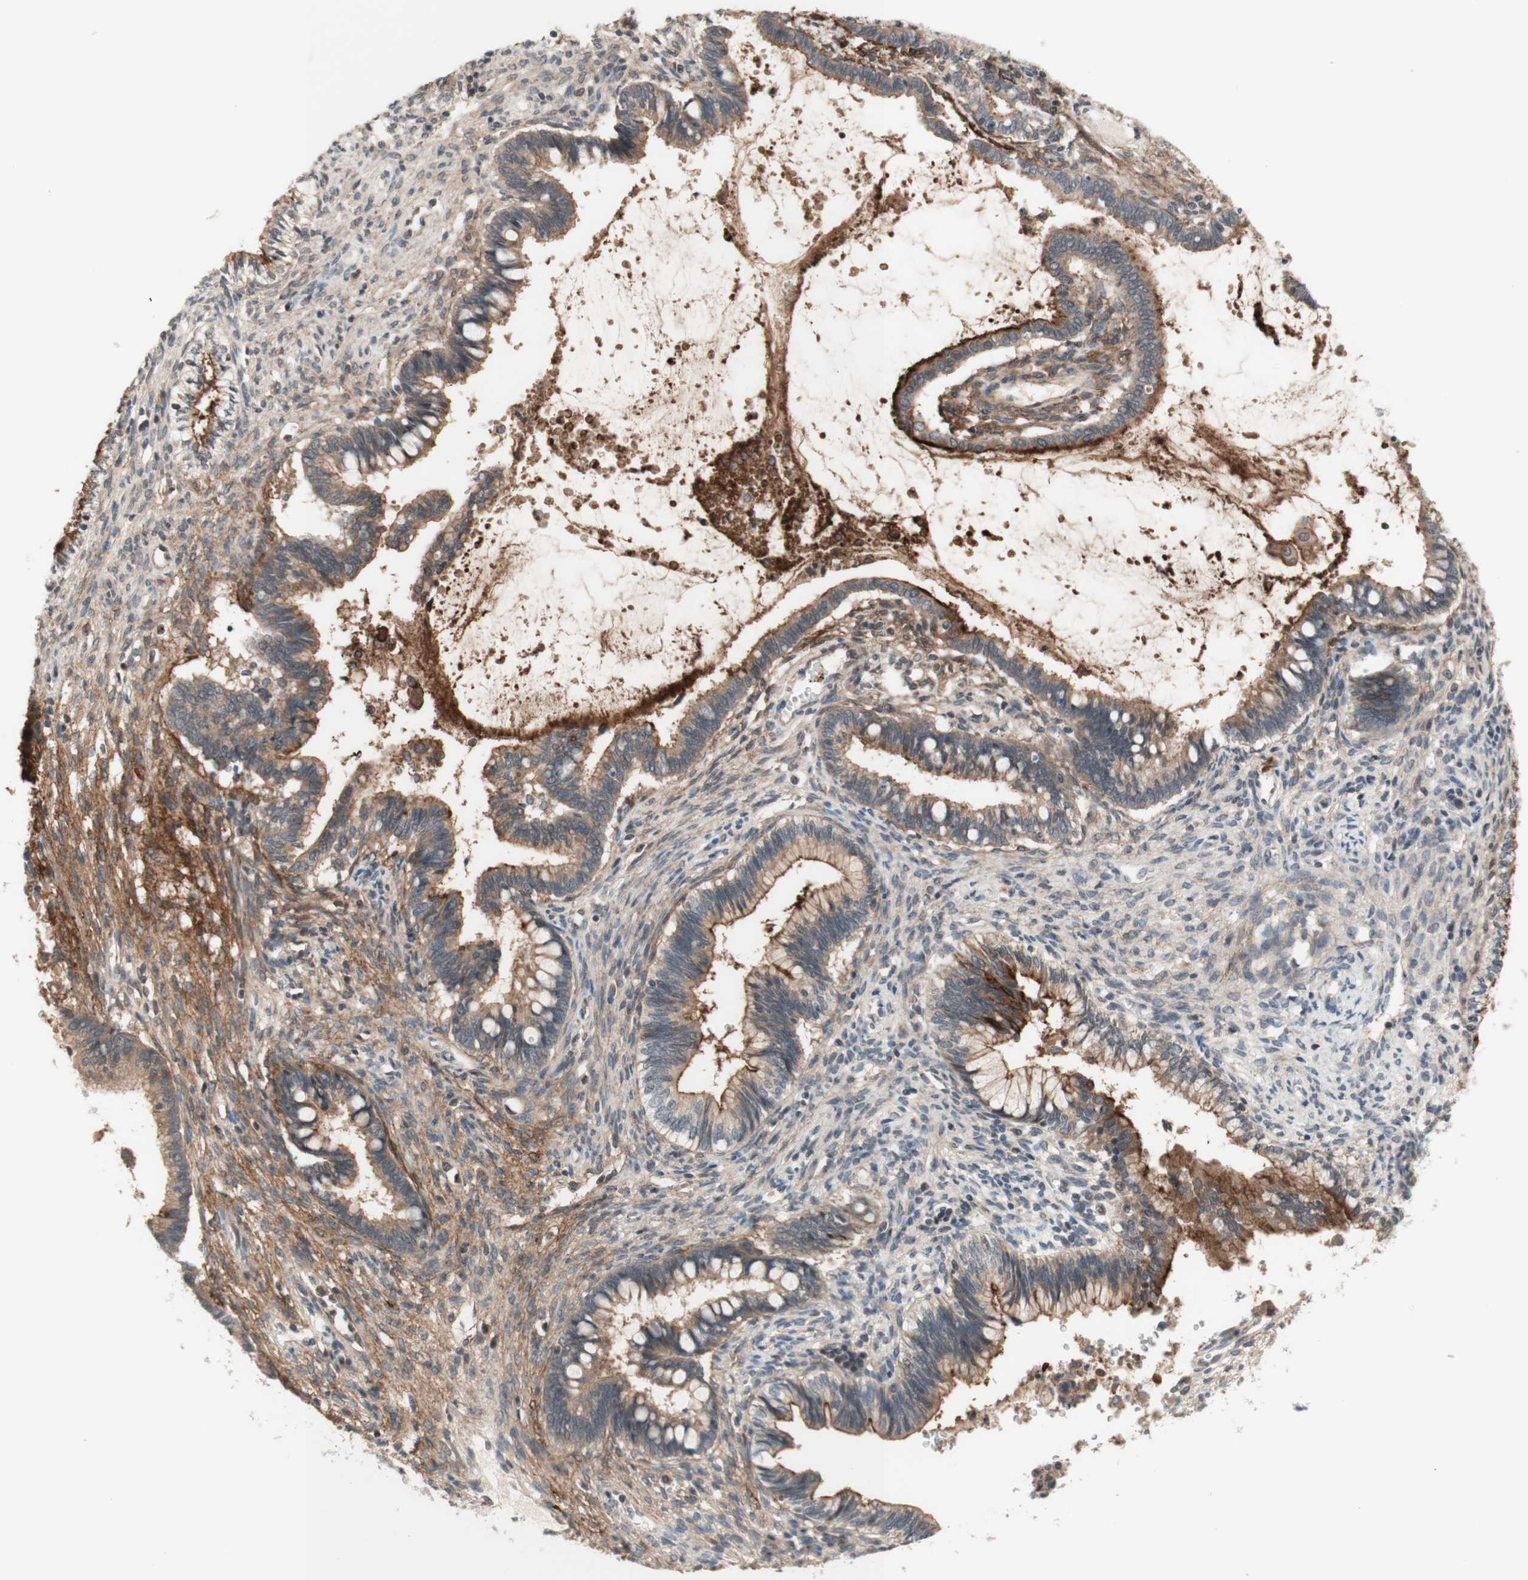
{"staining": {"intensity": "strong", "quantity": "25%-75%", "location": "cytoplasmic/membranous"}, "tissue": "cervical cancer", "cell_type": "Tumor cells", "image_type": "cancer", "snomed": [{"axis": "morphology", "description": "Adenocarcinoma, NOS"}, {"axis": "topography", "description": "Cervix"}], "caption": "A high-resolution photomicrograph shows IHC staining of adenocarcinoma (cervical), which exhibits strong cytoplasmic/membranous positivity in approximately 25%-75% of tumor cells. (Stains: DAB (3,3'-diaminobenzidine) in brown, nuclei in blue, Microscopy: brightfield microscopy at high magnification).", "gene": "CD55", "patient": {"sex": "female", "age": 44}}